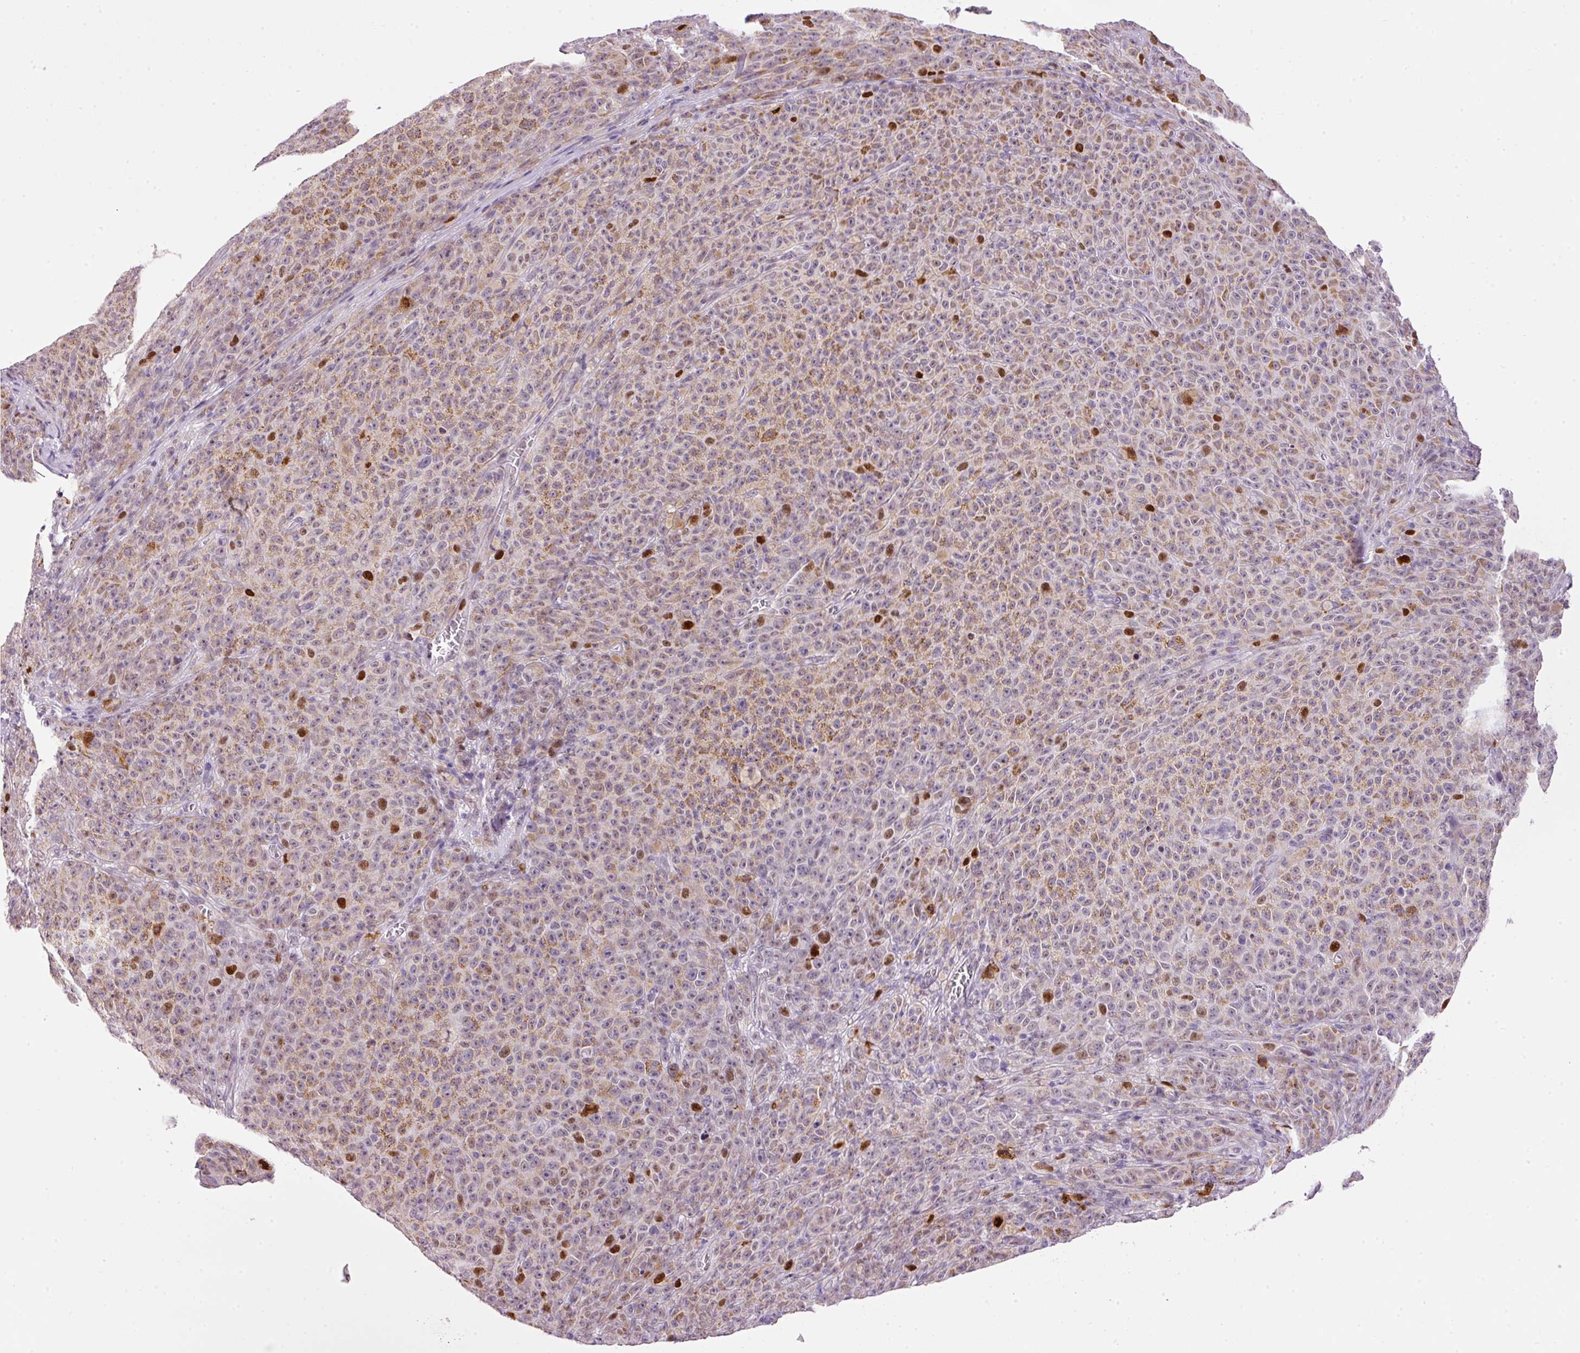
{"staining": {"intensity": "moderate", "quantity": ">75%", "location": "cytoplasmic/membranous,nuclear"}, "tissue": "melanoma", "cell_type": "Tumor cells", "image_type": "cancer", "snomed": [{"axis": "morphology", "description": "Malignant melanoma, NOS"}, {"axis": "topography", "description": "Skin"}], "caption": "Immunohistochemical staining of human malignant melanoma displays medium levels of moderate cytoplasmic/membranous and nuclear protein expression in approximately >75% of tumor cells. (brown staining indicates protein expression, while blue staining denotes nuclei).", "gene": "KPNA2", "patient": {"sex": "female", "age": 82}}